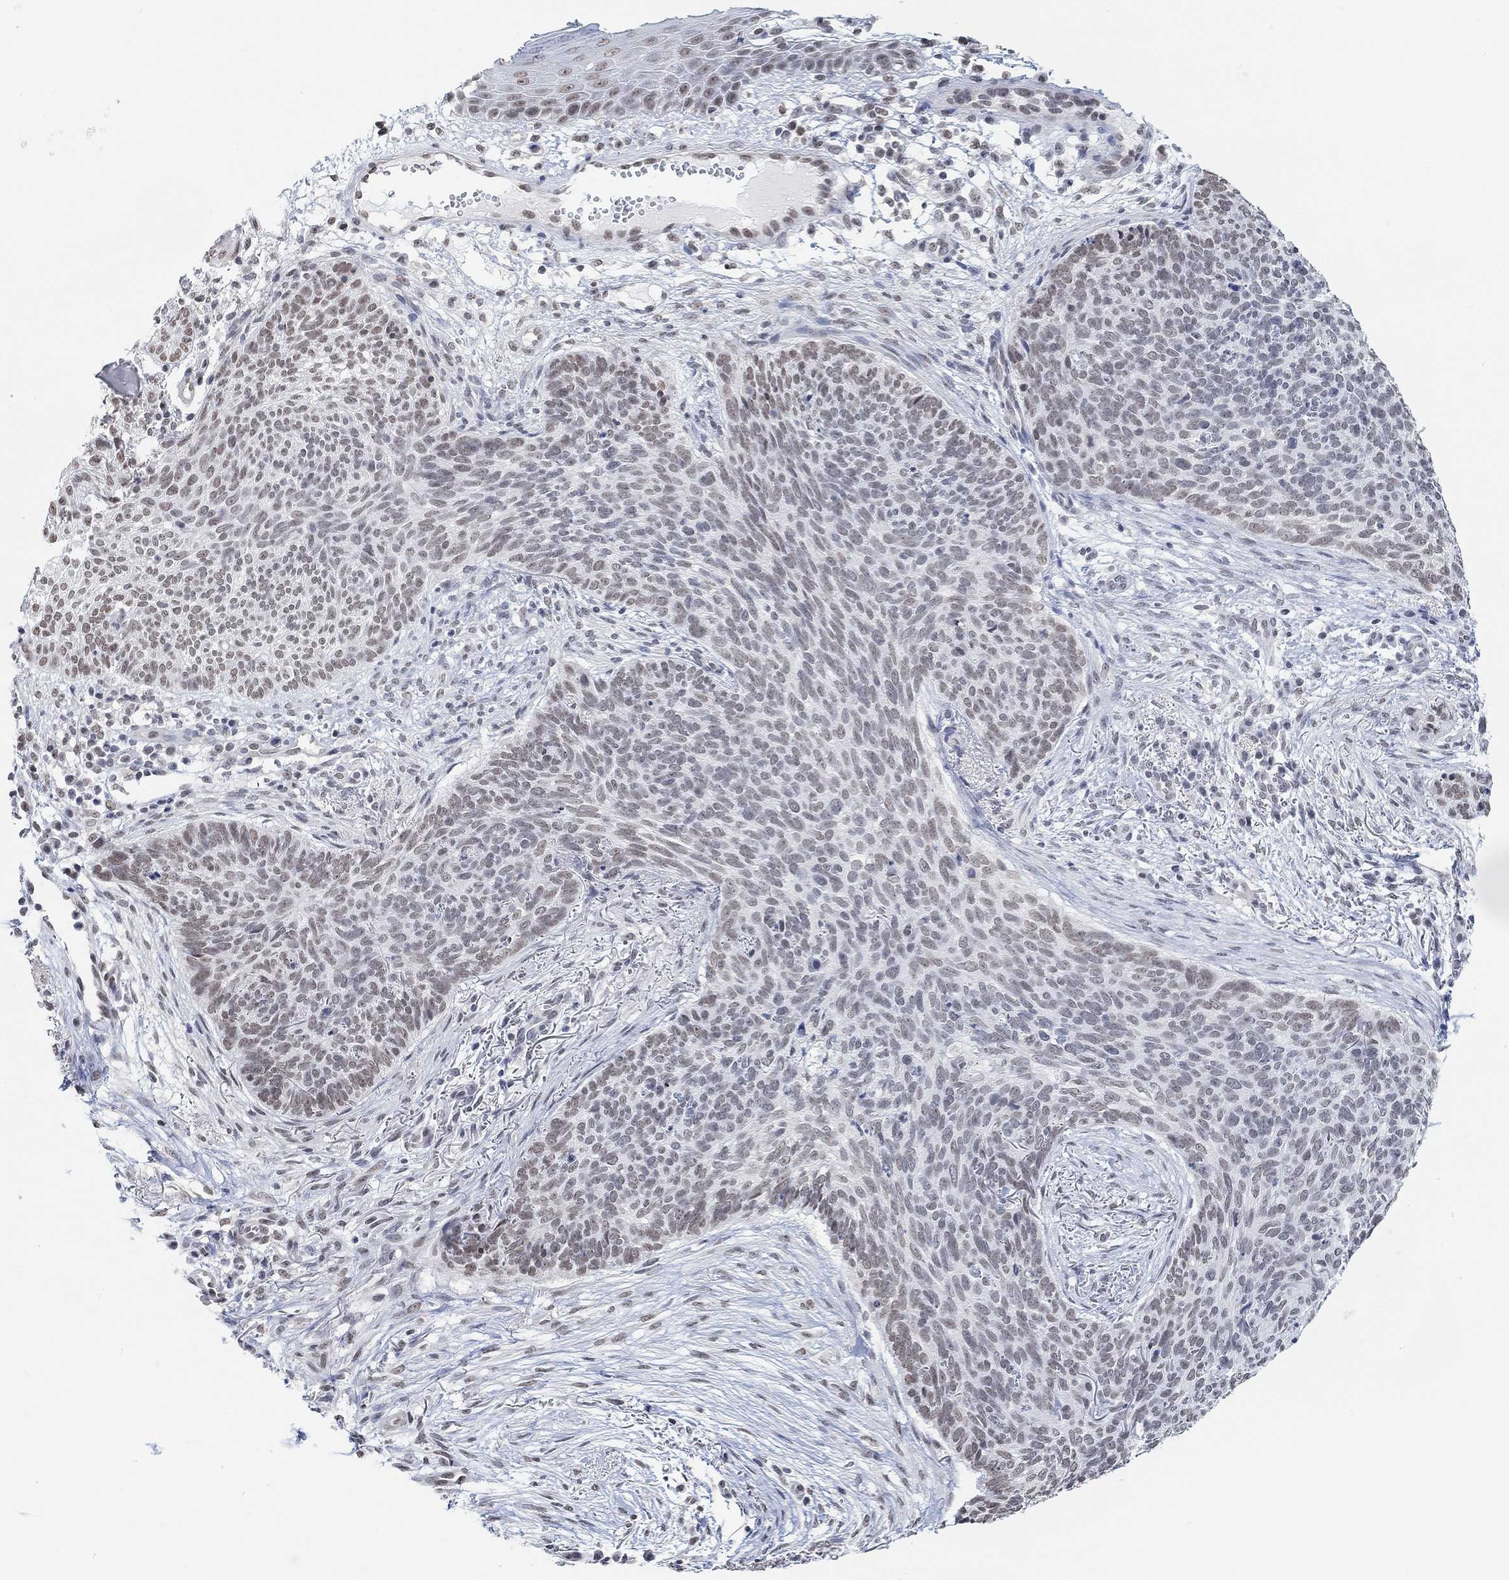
{"staining": {"intensity": "weak", "quantity": "25%-75%", "location": "nuclear"}, "tissue": "skin cancer", "cell_type": "Tumor cells", "image_type": "cancer", "snomed": [{"axis": "morphology", "description": "Basal cell carcinoma"}, {"axis": "topography", "description": "Skin"}], "caption": "Immunohistochemical staining of human skin cancer (basal cell carcinoma) exhibits weak nuclear protein positivity in about 25%-75% of tumor cells. Immunohistochemistry (ihc) stains the protein in brown and the nuclei are stained blue.", "gene": "PURG", "patient": {"sex": "male", "age": 64}}